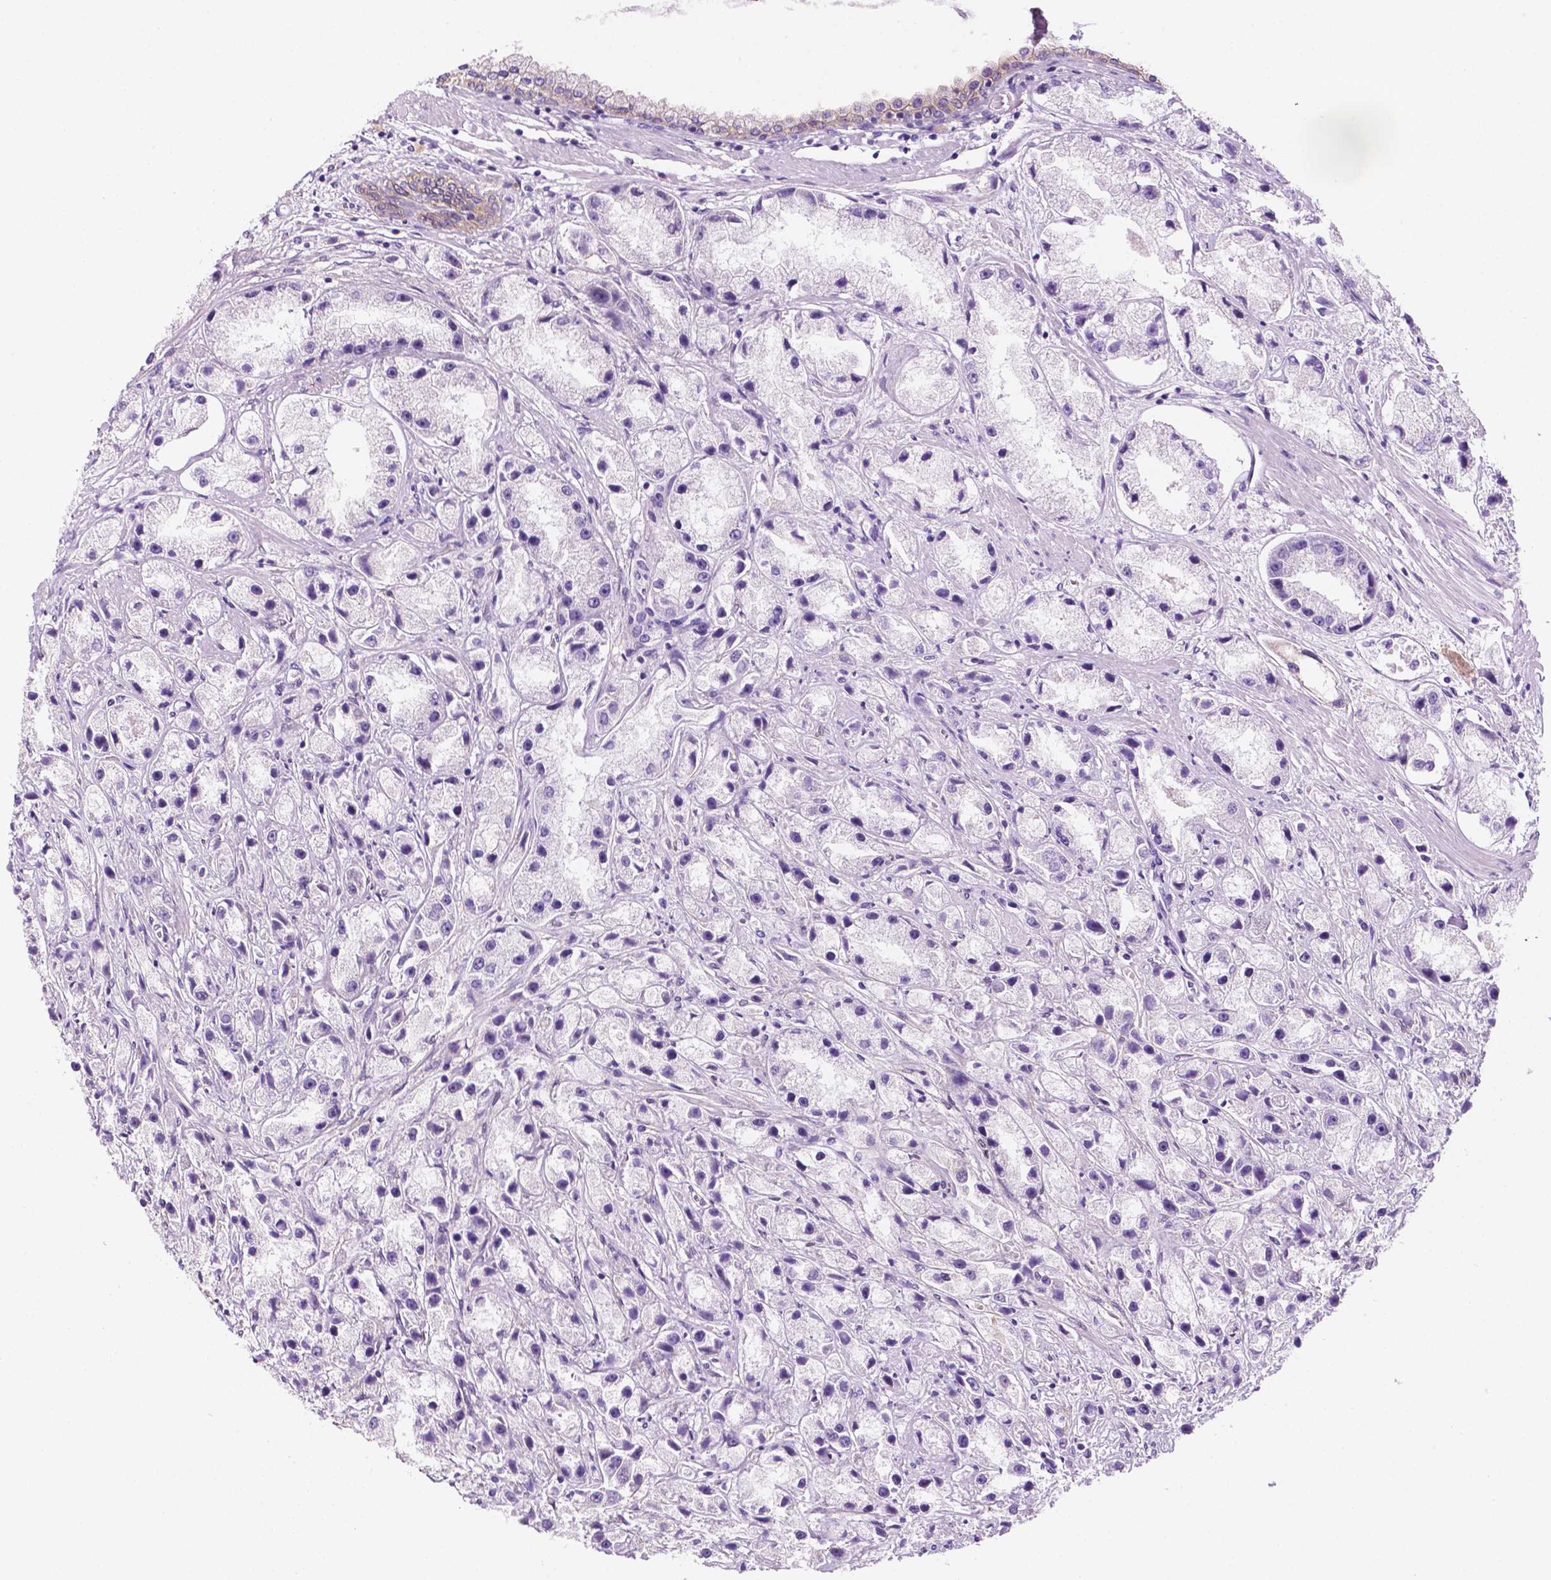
{"staining": {"intensity": "weak", "quantity": "<25%", "location": "cytoplasmic/membranous"}, "tissue": "prostate cancer", "cell_type": "Tumor cells", "image_type": "cancer", "snomed": [{"axis": "morphology", "description": "Adenocarcinoma, High grade"}, {"axis": "topography", "description": "Prostate"}], "caption": "An immunohistochemistry (IHC) histopathology image of prostate high-grade adenocarcinoma is shown. There is no staining in tumor cells of prostate high-grade adenocarcinoma. (DAB immunohistochemistry (IHC) visualized using brightfield microscopy, high magnification).", "gene": "PPL", "patient": {"sex": "male", "age": 67}}